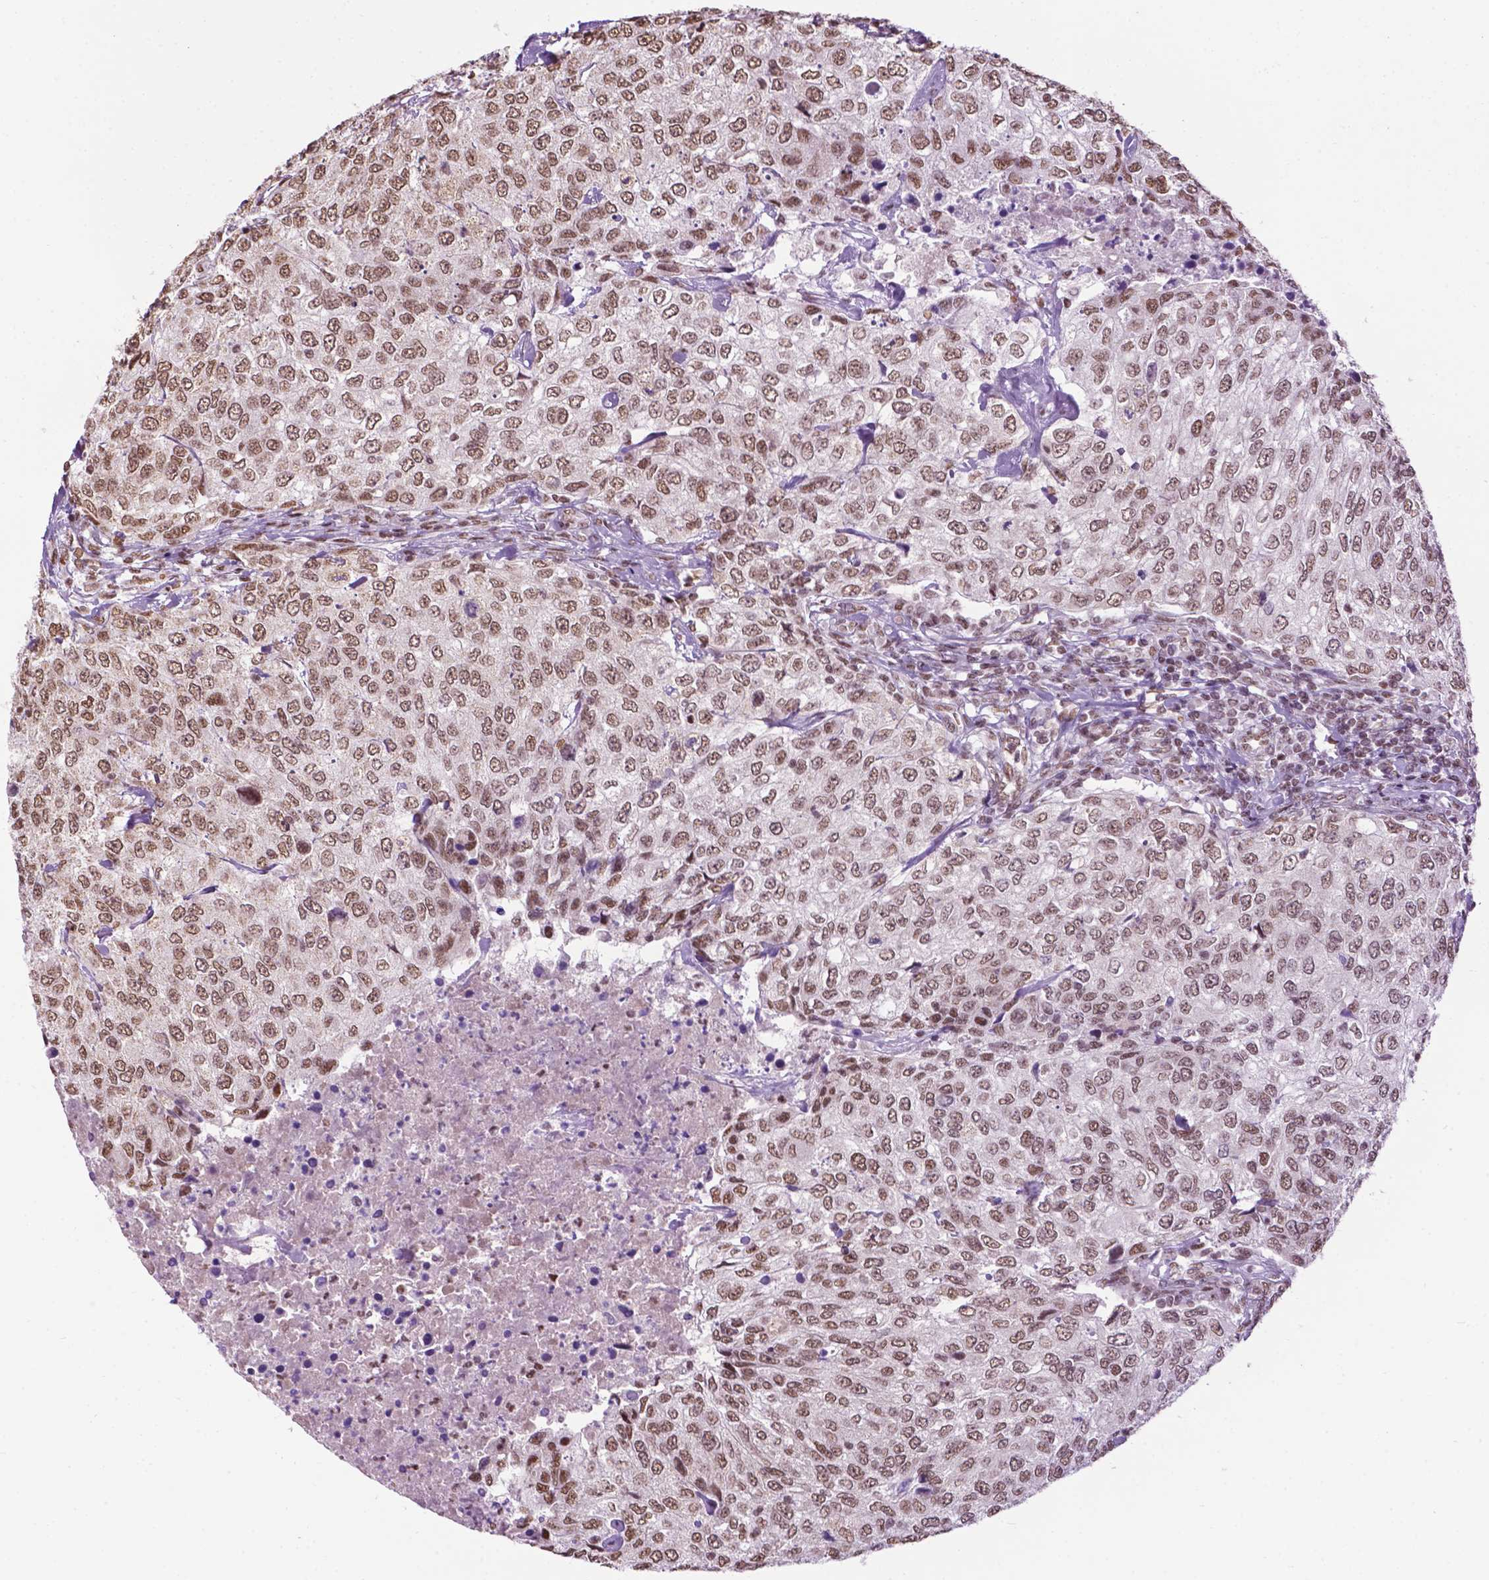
{"staining": {"intensity": "moderate", "quantity": ">75%", "location": "nuclear"}, "tissue": "urothelial cancer", "cell_type": "Tumor cells", "image_type": "cancer", "snomed": [{"axis": "morphology", "description": "Urothelial carcinoma, High grade"}, {"axis": "topography", "description": "Urinary bladder"}], "caption": "Tumor cells show medium levels of moderate nuclear positivity in about >75% of cells in urothelial carcinoma (high-grade).", "gene": "COL23A1", "patient": {"sex": "female", "age": 78}}